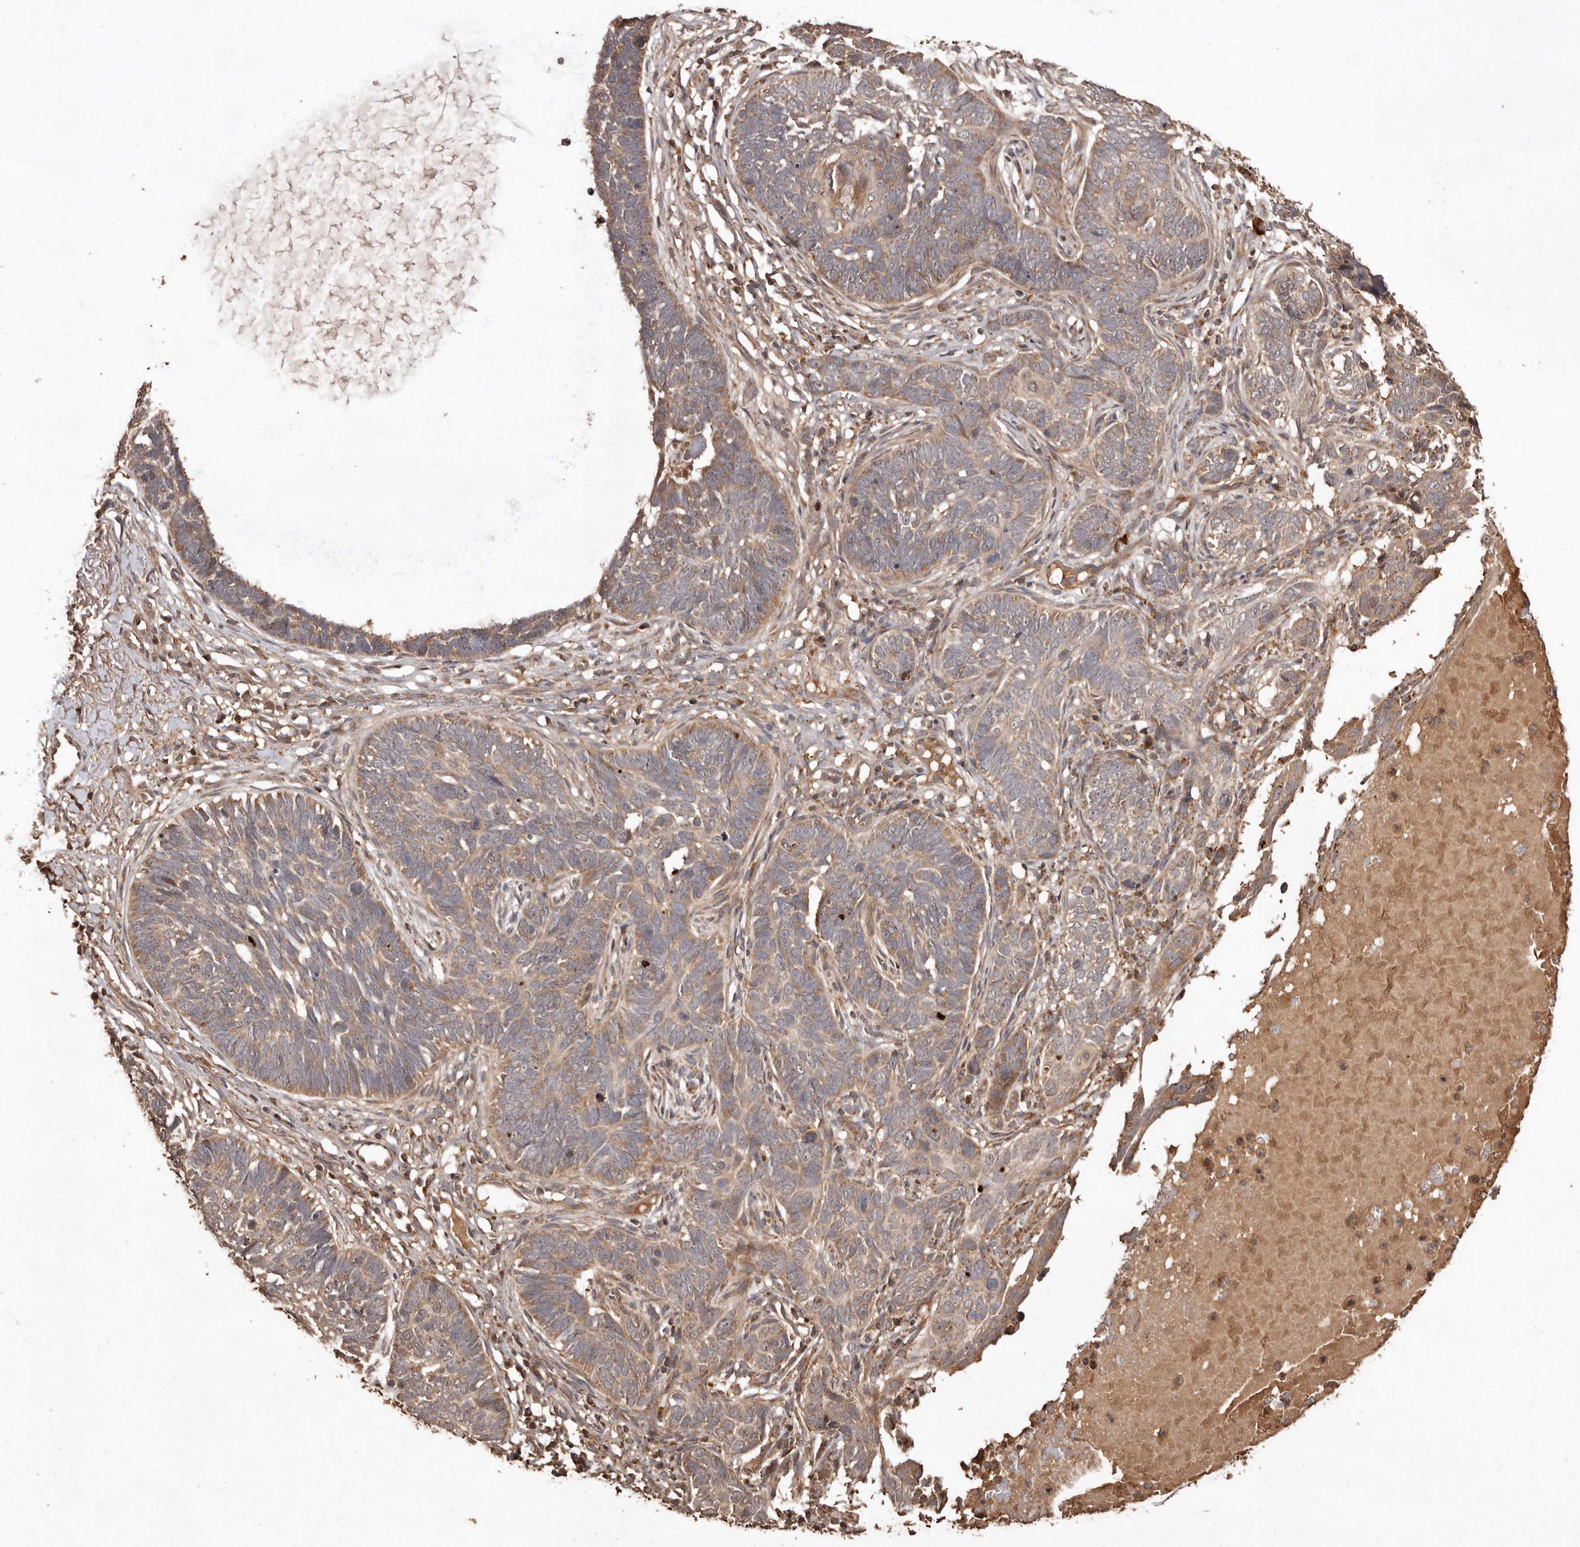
{"staining": {"intensity": "moderate", "quantity": ">75%", "location": "cytoplasmic/membranous"}, "tissue": "skin cancer", "cell_type": "Tumor cells", "image_type": "cancer", "snomed": [{"axis": "morphology", "description": "Normal tissue, NOS"}, {"axis": "morphology", "description": "Basal cell carcinoma"}, {"axis": "topography", "description": "Skin"}], "caption": "The immunohistochemical stain highlights moderate cytoplasmic/membranous positivity in tumor cells of basal cell carcinoma (skin) tissue.", "gene": "RWDD1", "patient": {"sex": "male", "age": 77}}